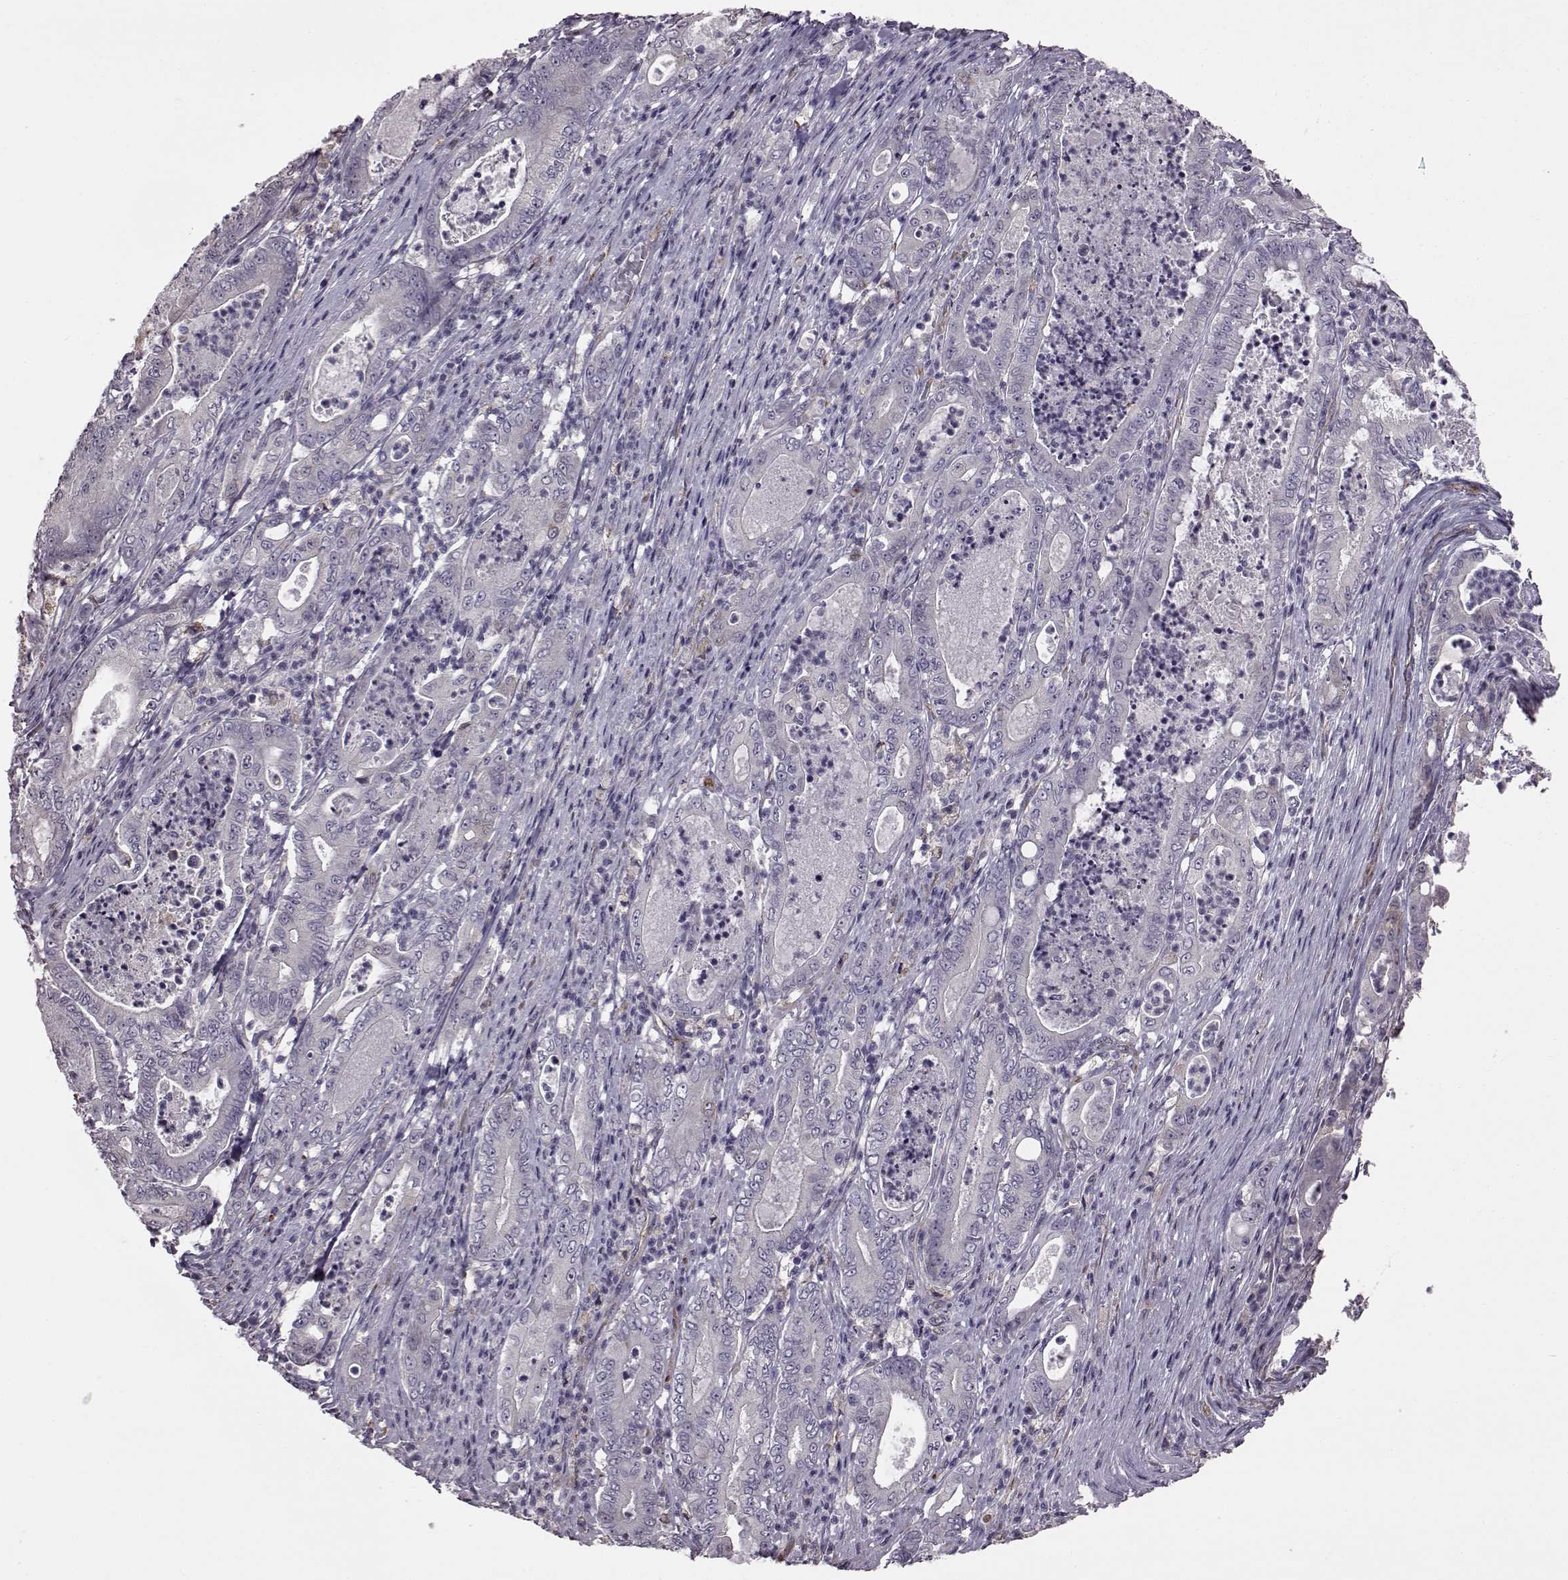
{"staining": {"intensity": "negative", "quantity": "none", "location": "none"}, "tissue": "pancreatic cancer", "cell_type": "Tumor cells", "image_type": "cancer", "snomed": [{"axis": "morphology", "description": "Adenocarcinoma, NOS"}, {"axis": "topography", "description": "Pancreas"}], "caption": "This is an immunohistochemistry (IHC) histopathology image of human adenocarcinoma (pancreatic). There is no expression in tumor cells.", "gene": "ADGRG2", "patient": {"sex": "male", "age": 71}}